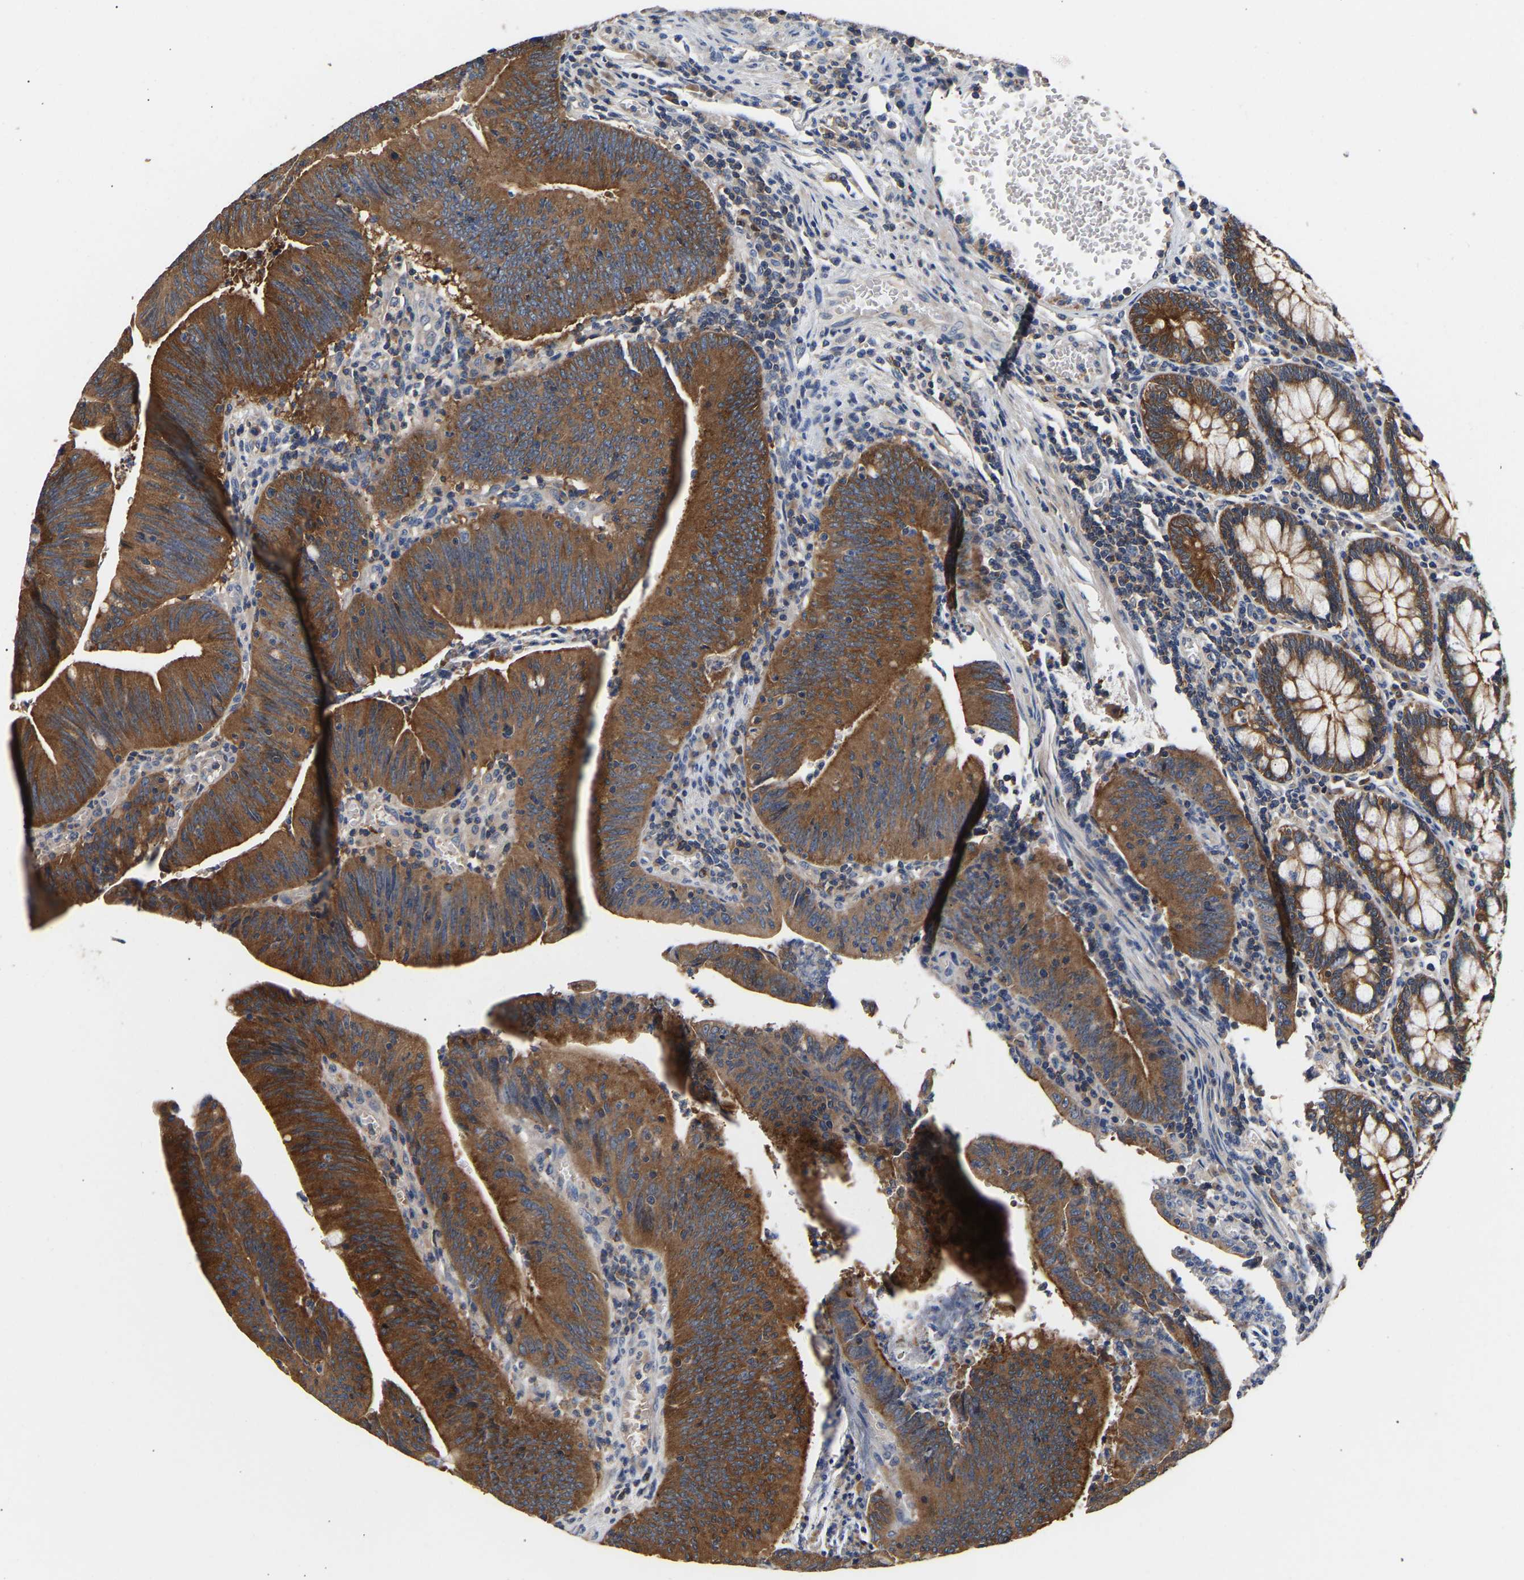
{"staining": {"intensity": "strong", "quantity": ">75%", "location": "cytoplasmic/membranous"}, "tissue": "colorectal cancer", "cell_type": "Tumor cells", "image_type": "cancer", "snomed": [{"axis": "morphology", "description": "Normal tissue, NOS"}, {"axis": "morphology", "description": "Adenocarcinoma, NOS"}, {"axis": "topography", "description": "Rectum"}], "caption": "Protein analysis of colorectal cancer (adenocarcinoma) tissue reveals strong cytoplasmic/membranous staining in approximately >75% of tumor cells.", "gene": "LRBA", "patient": {"sex": "female", "age": 66}}